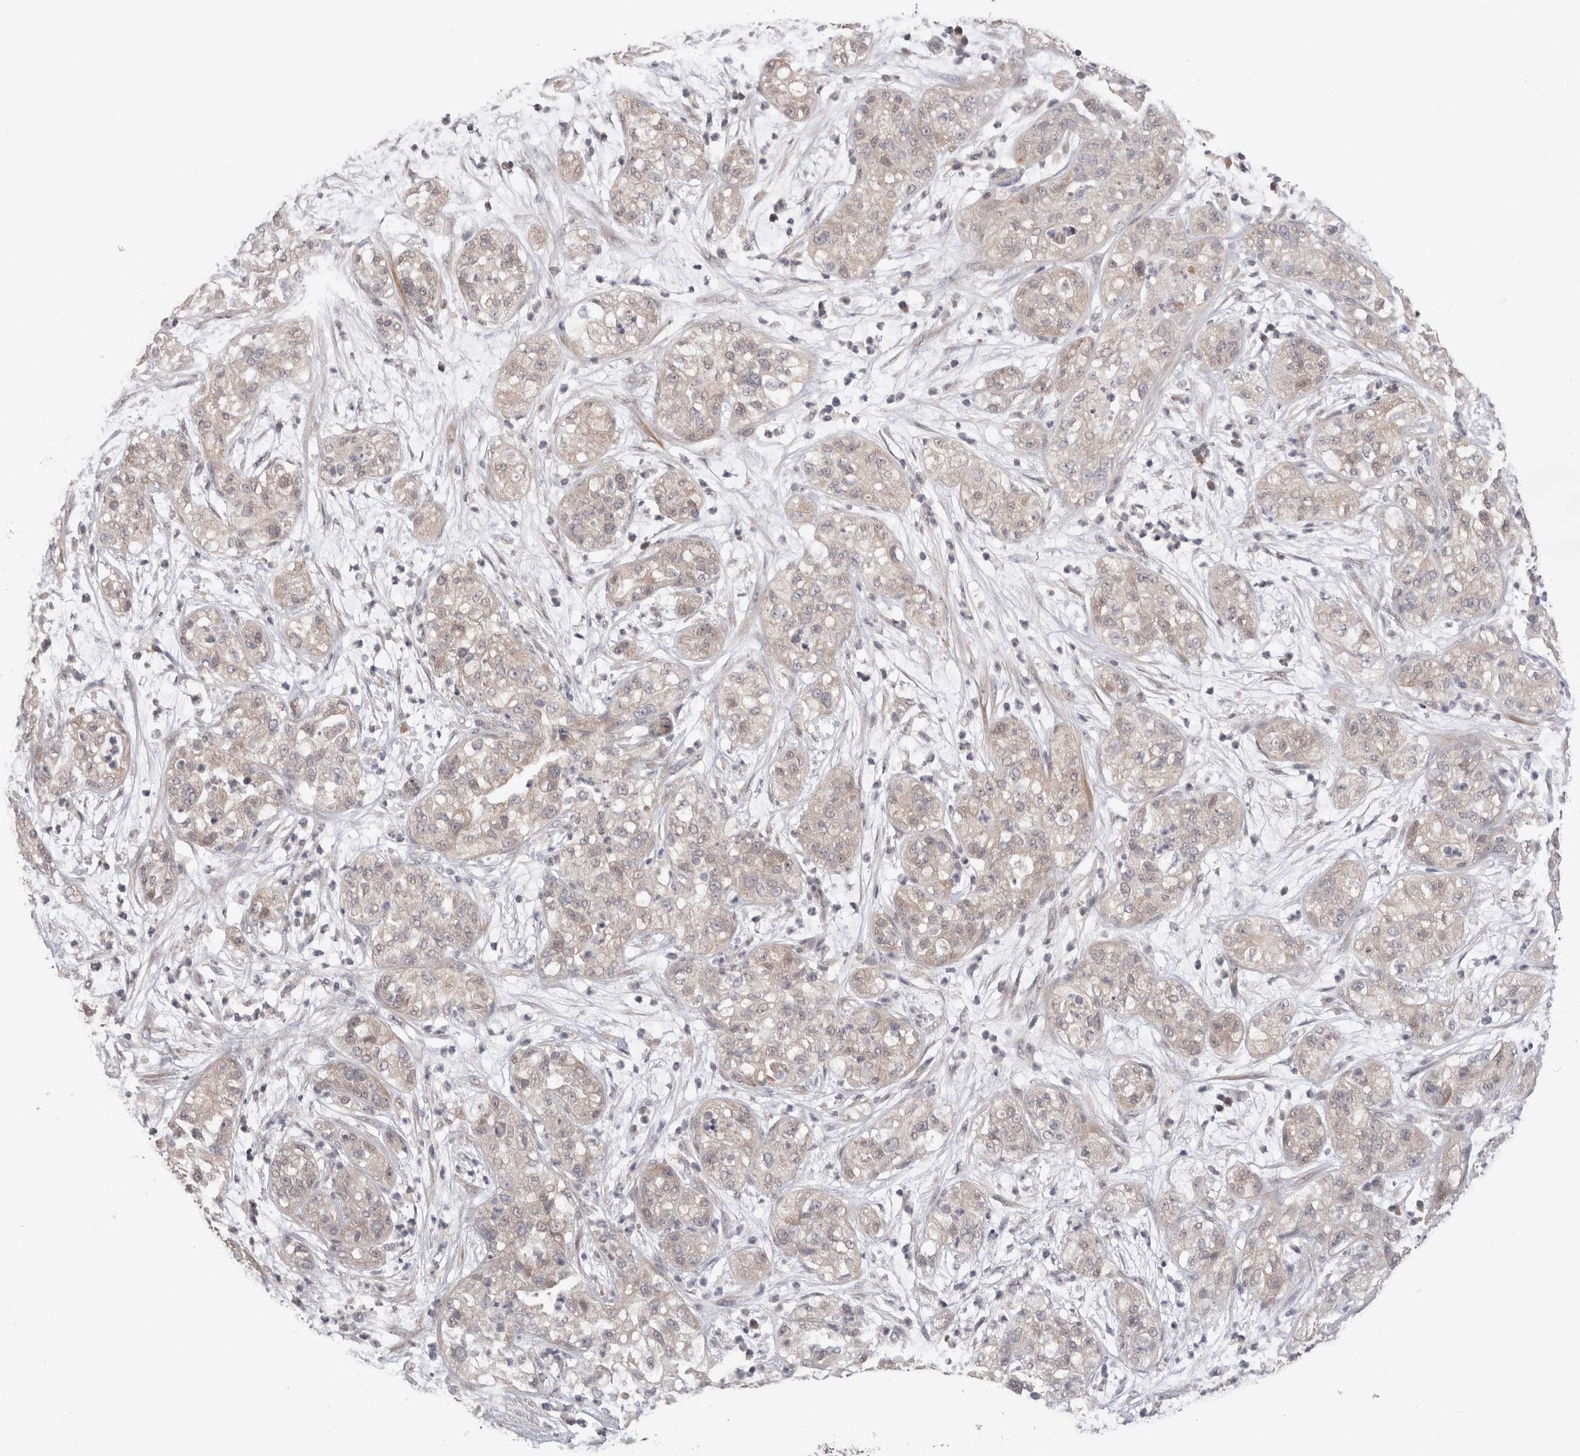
{"staining": {"intensity": "weak", "quantity": "<25%", "location": "cytoplasmic/membranous"}, "tissue": "pancreatic cancer", "cell_type": "Tumor cells", "image_type": "cancer", "snomed": [{"axis": "morphology", "description": "Adenocarcinoma, NOS"}, {"axis": "topography", "description": "Pancreas"}], "caption": "Protein analysis of adenocarcinoma (pancreatic) shows no significant positivity in tumor cells.", "gene": "CRYBG1", "patient": {"sex": "female", "age": 78}}